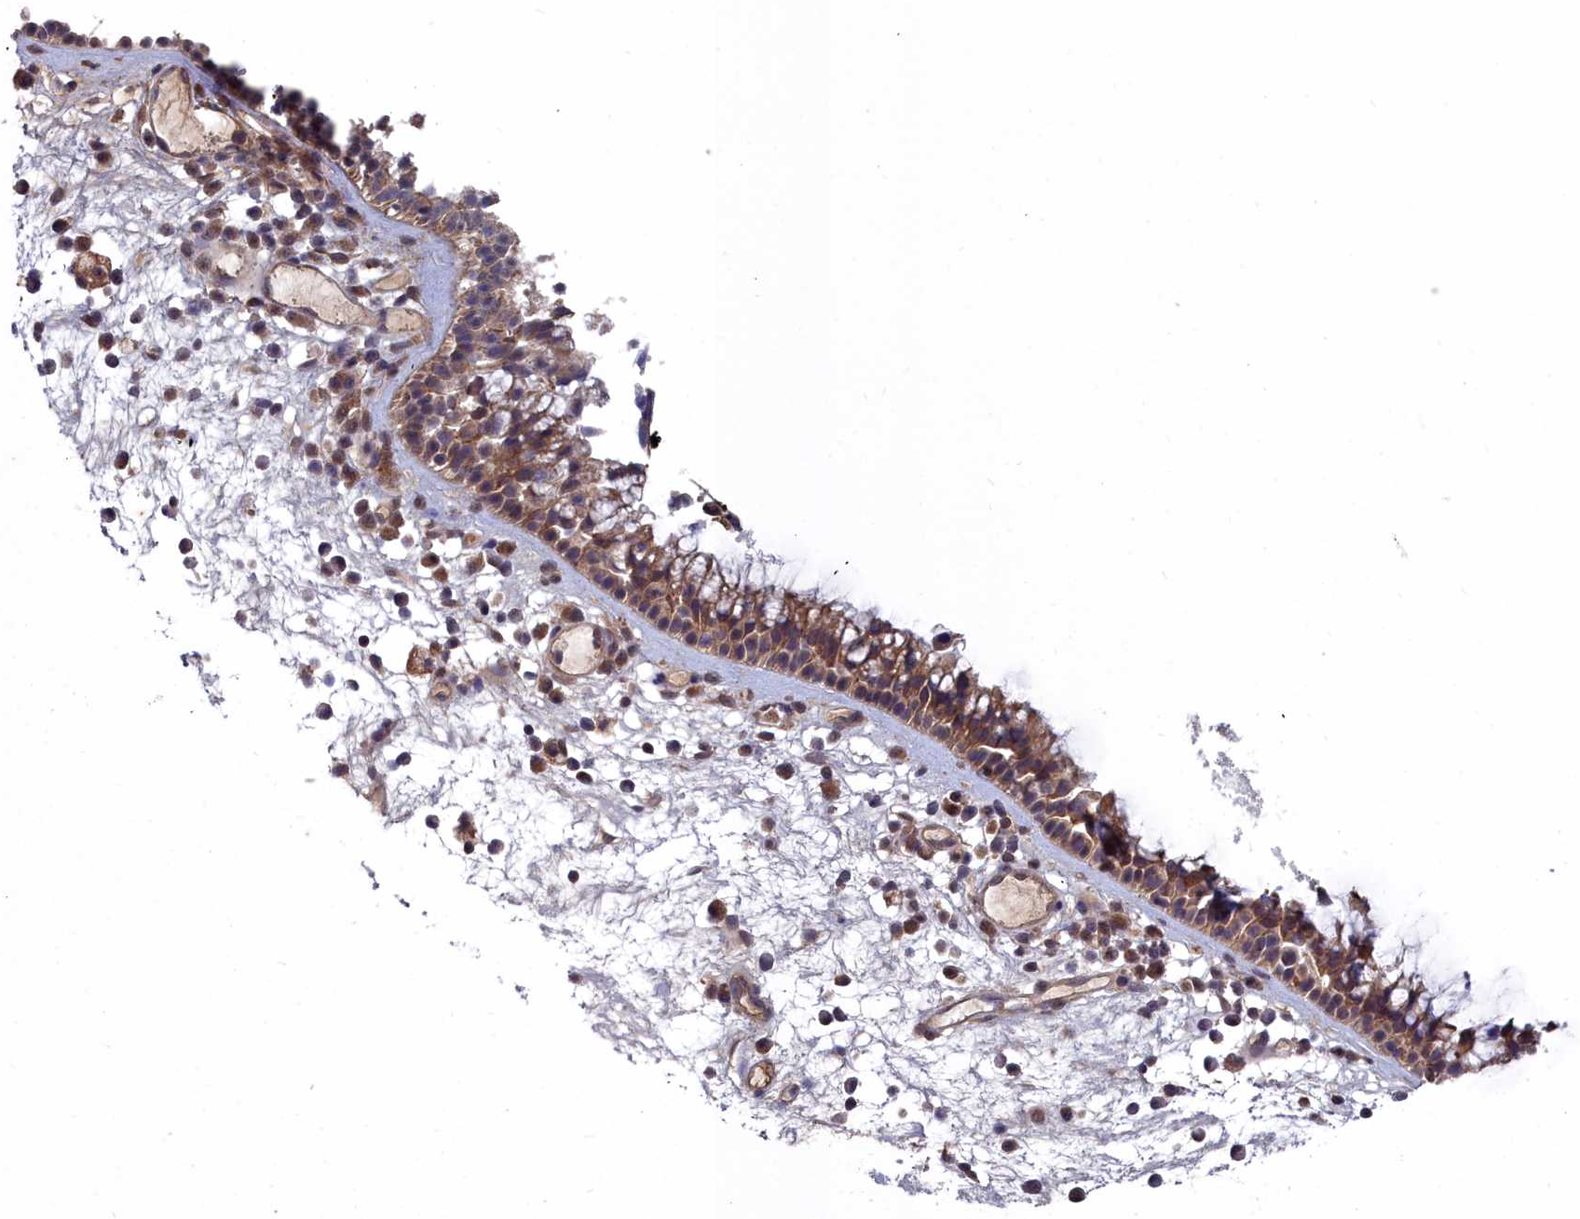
{"staining": {"intensity": "moderate", "quantity": ">75%", "location": "cytoplasmic/membranous"}, "tissue": "nasopharynx", "cell_type": "Respiratory epithelial cells", "image_type": "normal", "snomed": [{"axis": "morphology", "description": "Normal tissue, NOS"}, {"axis": "morphology", "description": "Inflammation, NOS"}, {"axis": "morphology", "description": "Malignant melanoma, Metastatic site"}, {"axis": "topography", "description": "Nasopharynx"}], "caption": "Protein staining shows moderate cytoplasmic/membranous expression in about >75% of respiratory epithelial cells in normal nasopharynx. (IHC, brightfield microscopy, high magnification).", "gene": "GFRA2", "patient": {"sex": "male", "age": 70}}